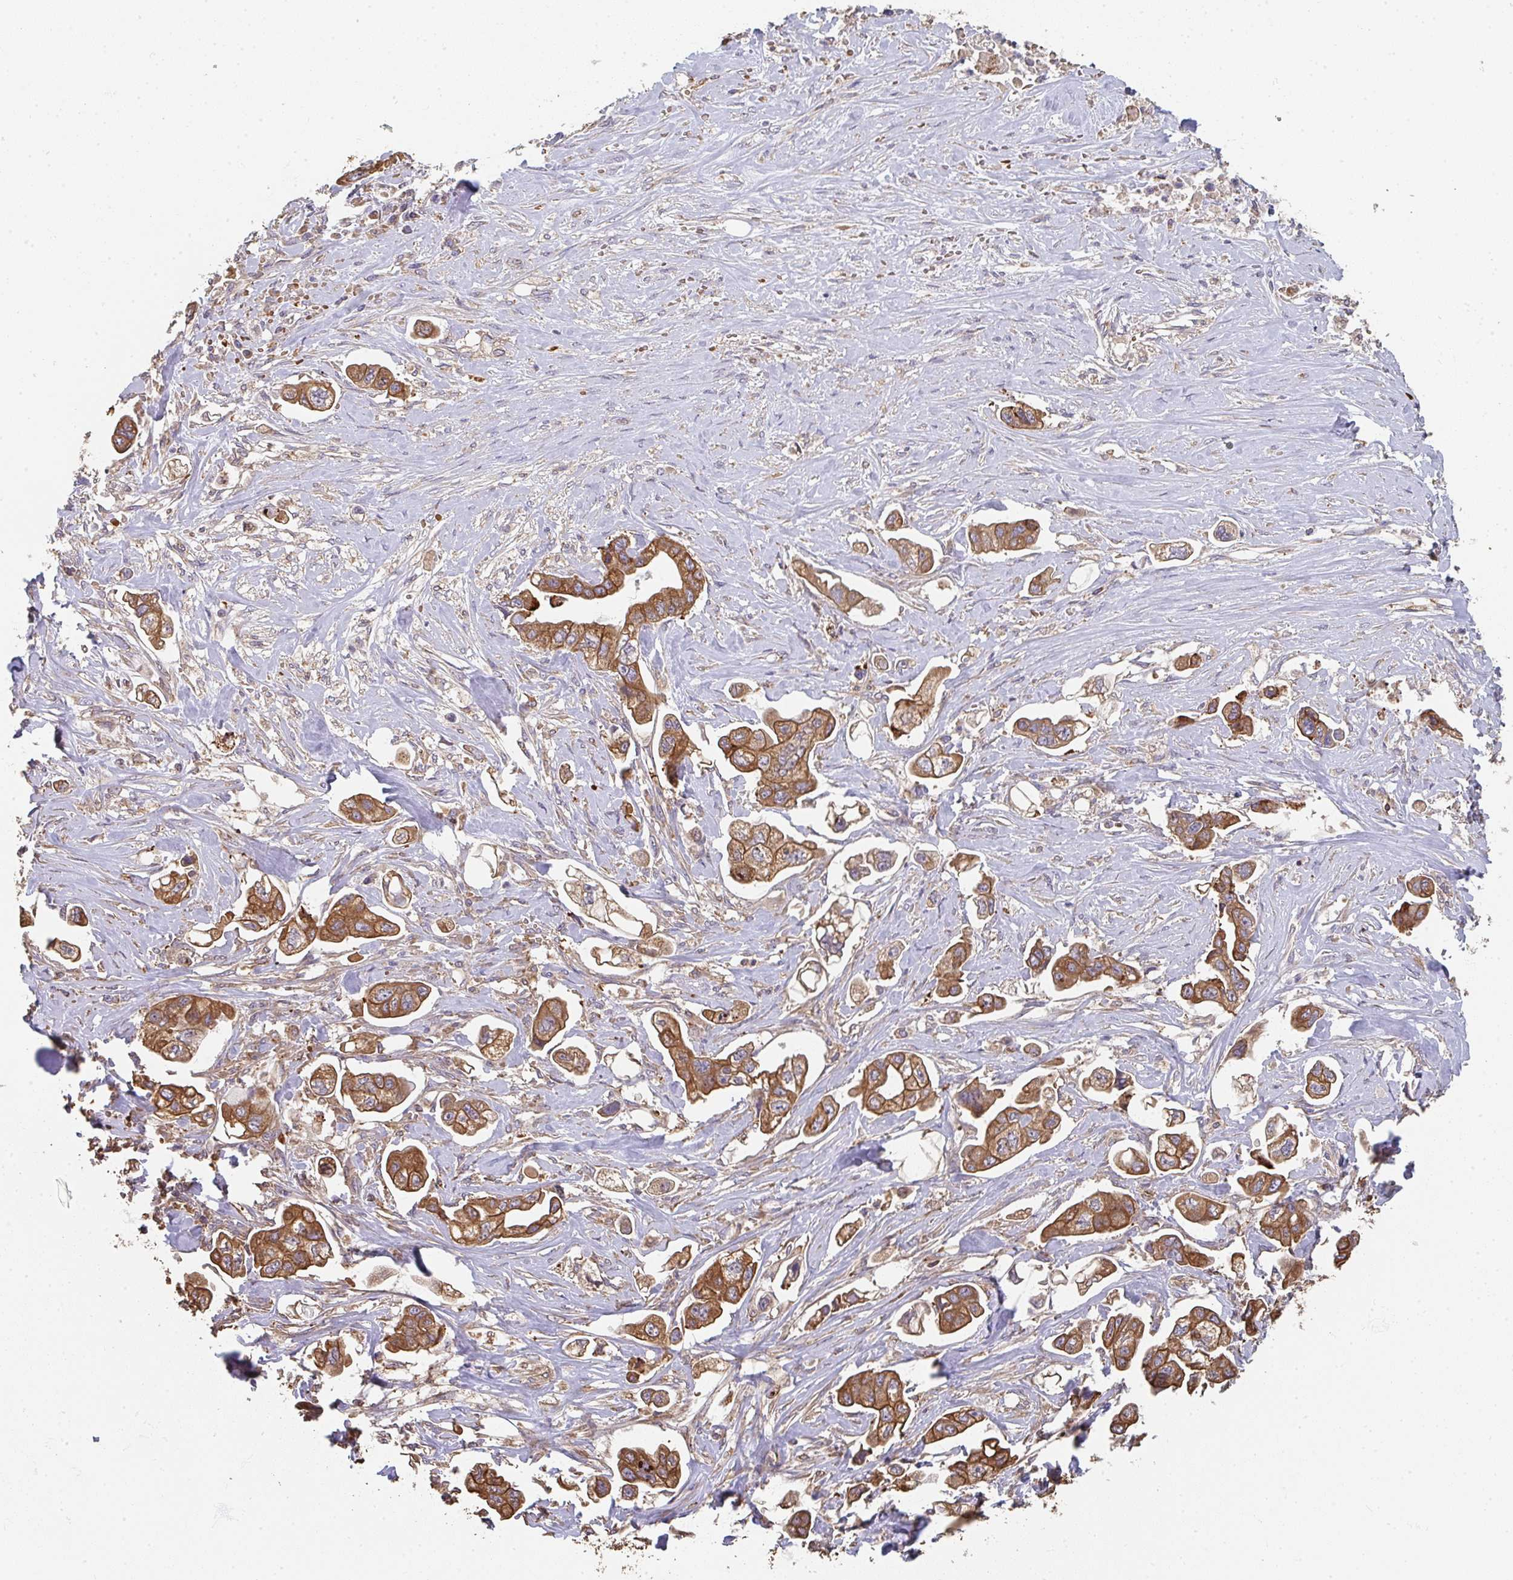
{"staining": {"intensity": "moderate", "quantity": ">75%", "location": "cytoplasmic/membranous"}, "tissue": "stomach cancer", "cell_type": "Tumor cells", "image_type": "cancer", "snomed": [{"axis": "morphology", "description": "Adenocarcinoma, NOS"}, {"axis": "topography", "description": "Stomach"}], "caption": "Moderate cytoplasmic/membranous staining for a protein is identified in approximately >75% of tumor cells of stomach adenocarcinoma using IHC.", "gene": "POLG", "patient": {"sex": "male", "age": 62}}